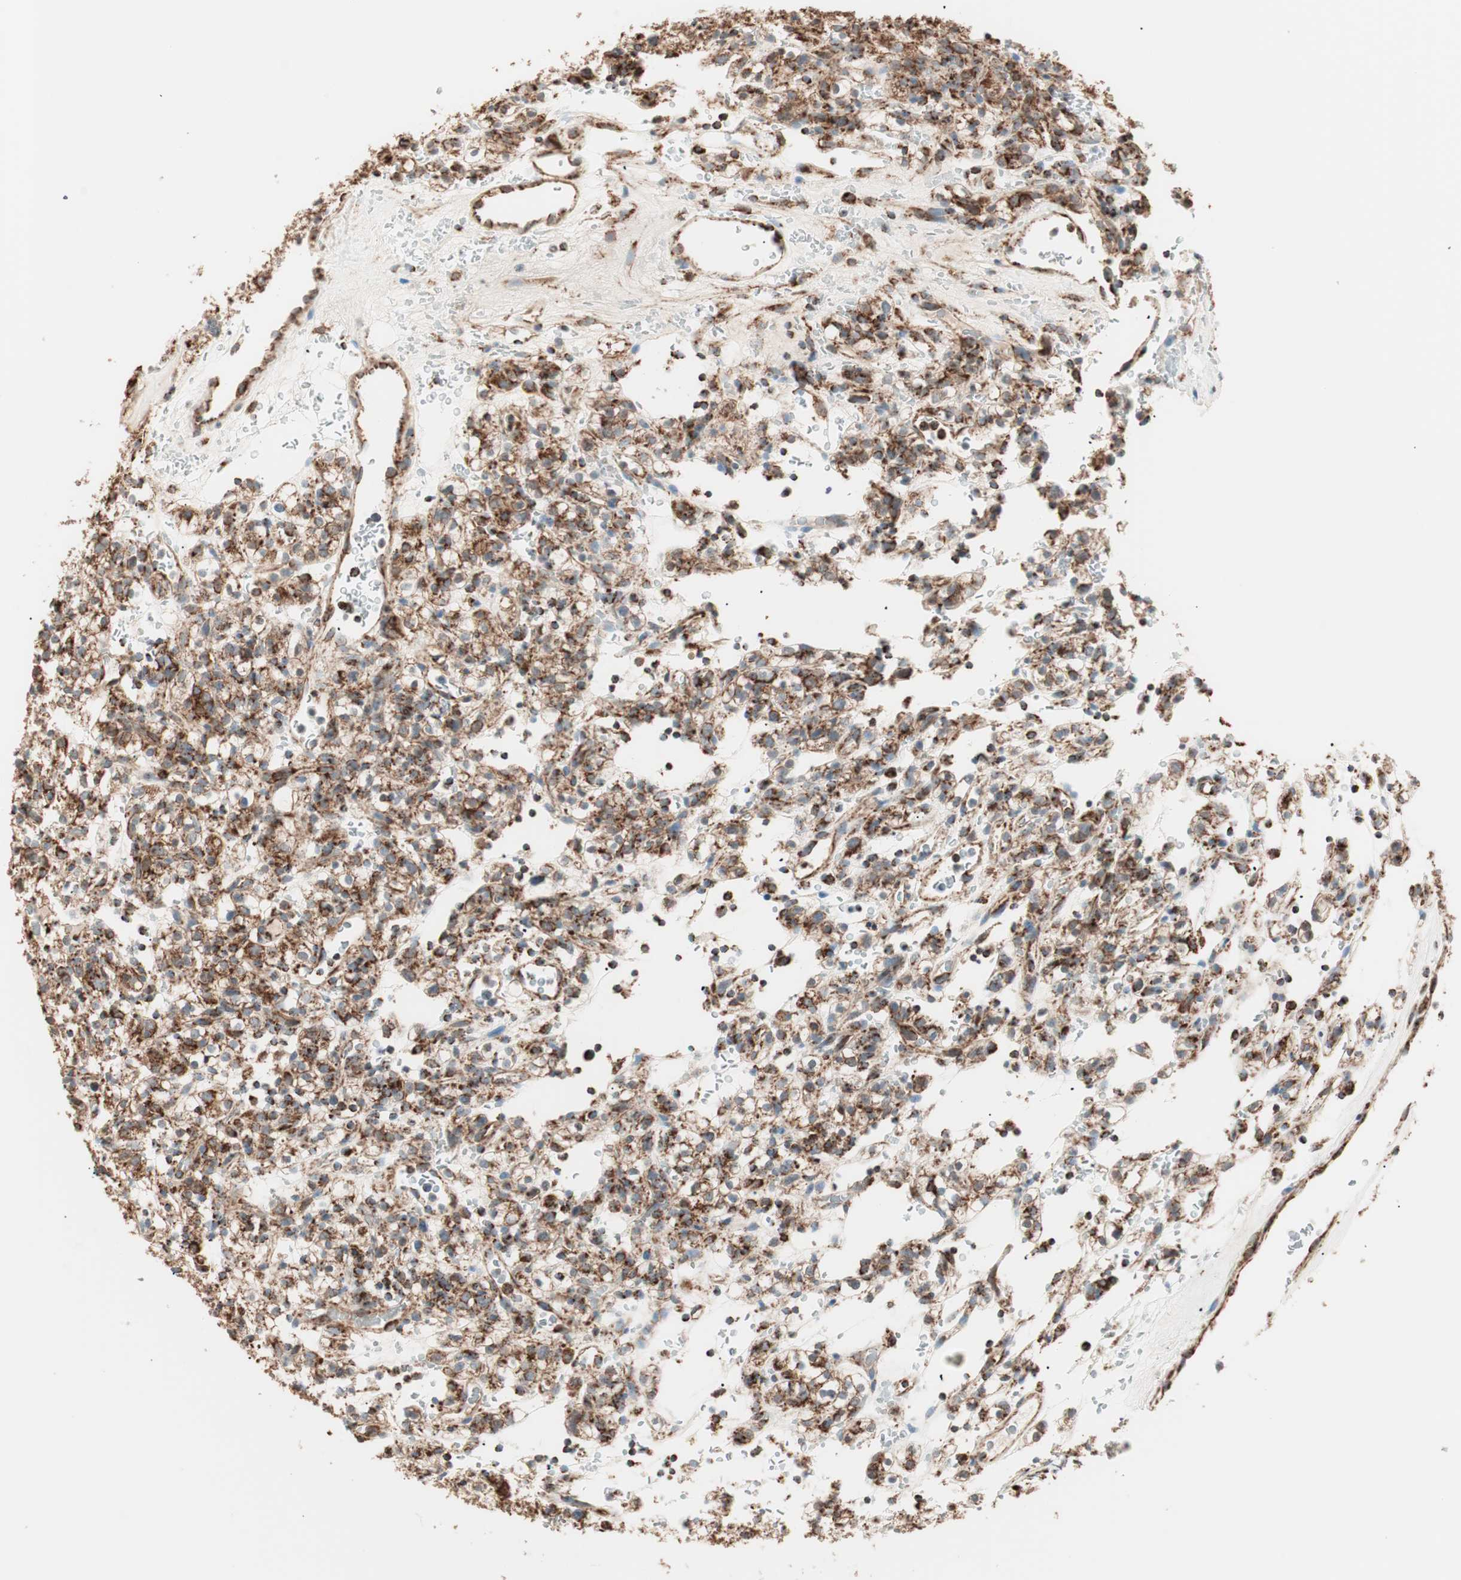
{"staining": {"intensity": "strong", "quantity": ">75%", "location": "cytoplasmic/membranous"}, "tissue": "renal cancer", "cell_type": "Tumor cells", "image_type": "cancer", "snomed": [{"axis": "morphology", "description": "Normal tissue, NOS"}, {"axis": "morphology", "description": "Adenocarcinoma, NOS"}, {"axis": "topography", "description": "Kidney"}], "caption": "A brown stain labels strong cytoplasmic/membranous positivity of a protein in human adenocarcinoma (renal) tumor cells. The protein of interest is shown in brown color, while the nuclei are stained blue.", "gene": "TOMM22", "patient": {"sex": "female", "age": 72}}